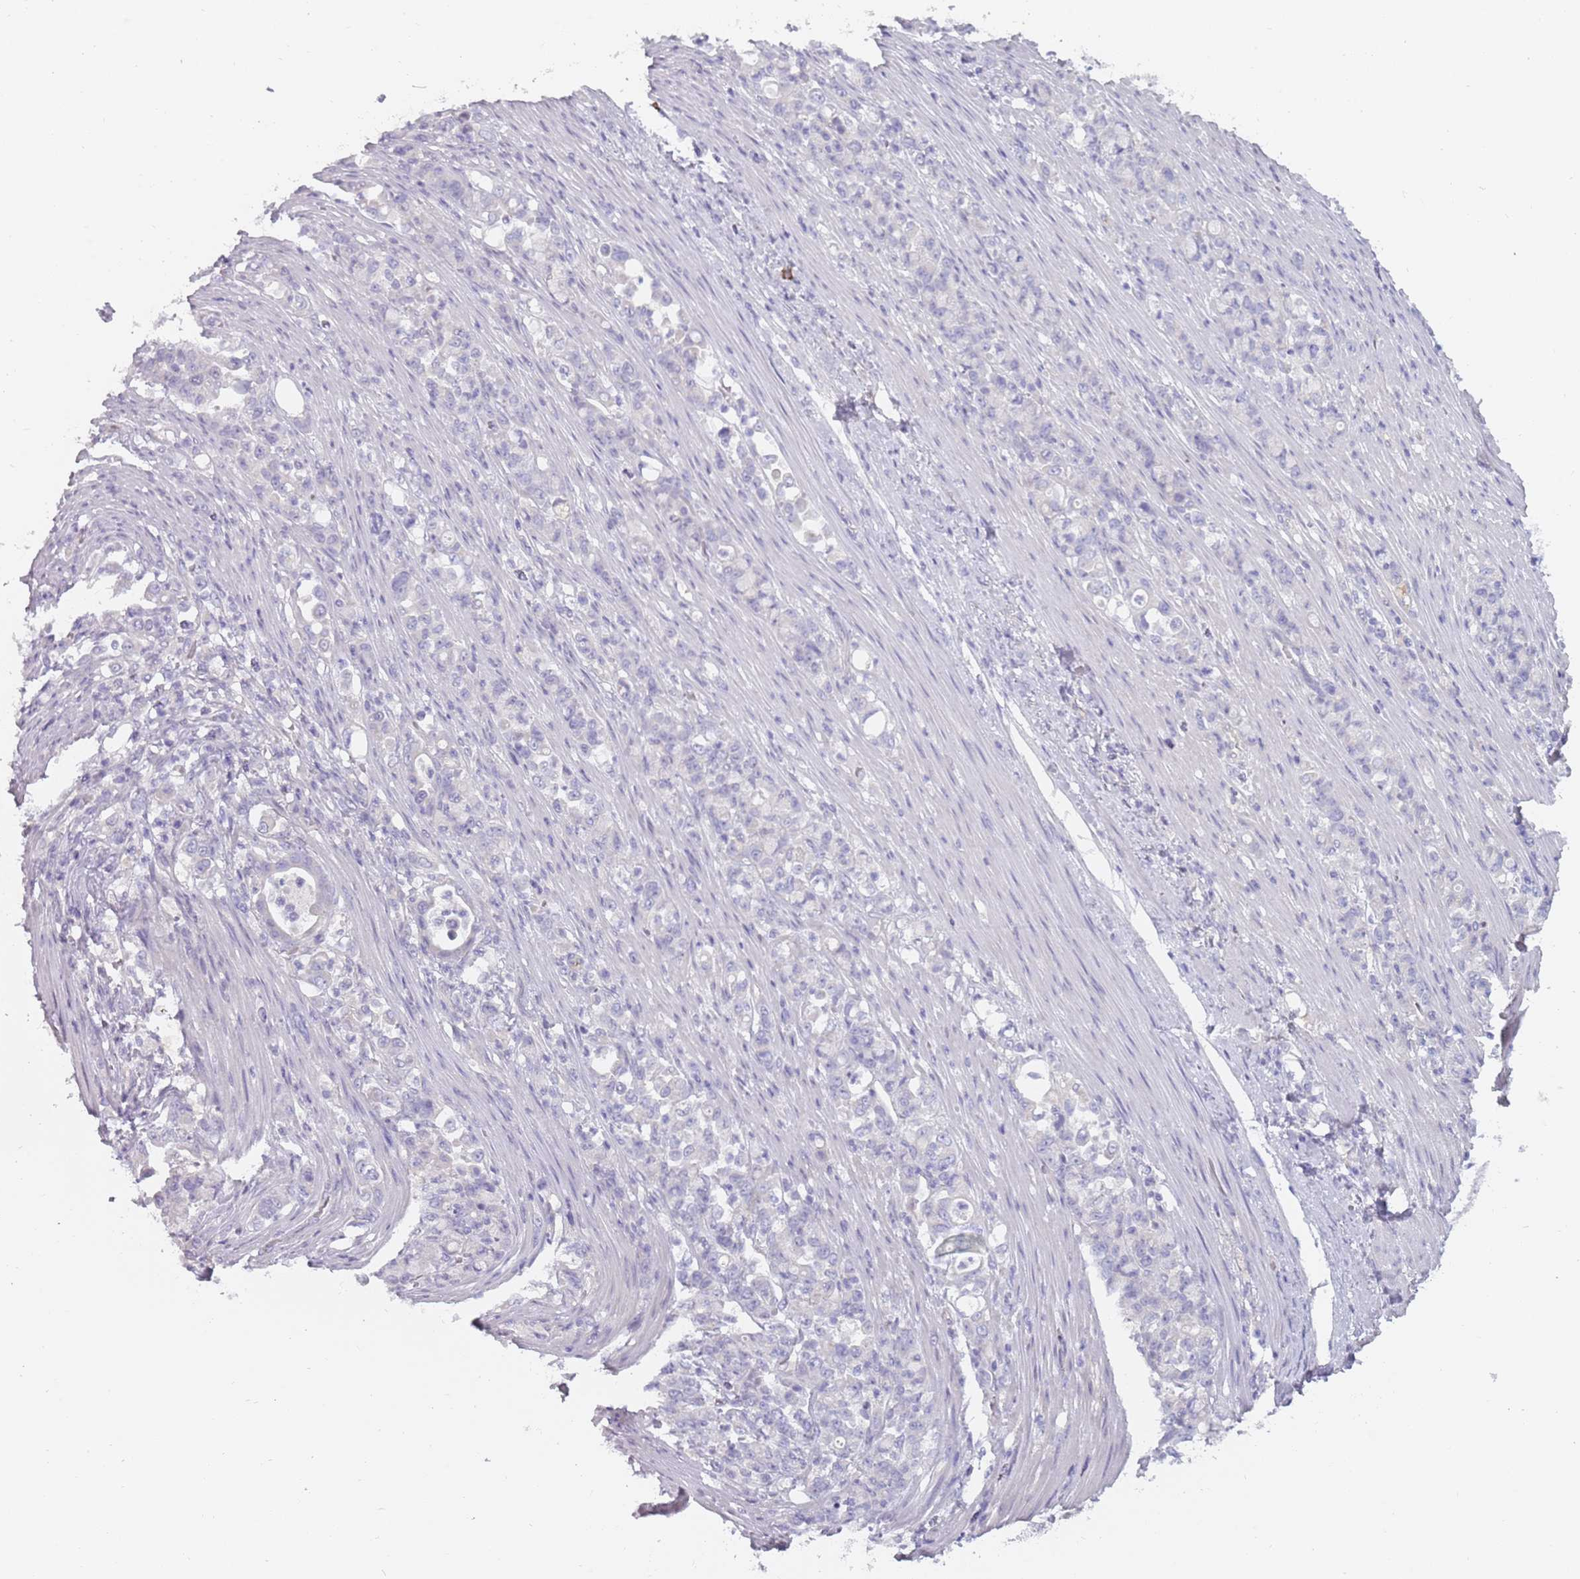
{"staining": {"intensity": "negative", "quantity": "none", "location": "none"}, "tissue": "stomach cancer", "cell_type": "Tumor cells", "image_type": "cancer", "snomed": [{"axis": "morphology", "description": "Normal tissue, NOS"}, {"axis": "morphology", "description": "Adenocarcinoma, NOS"}, {"axis": "topography", "description": "Stomach"}], "caption": "An immunohistochemistry micrograph of stomach cancer is shown. There is no staining in tumor cells of stomach cancer.", "gene": "DDX4", "patient": {"sex": "female", "age": 79}}